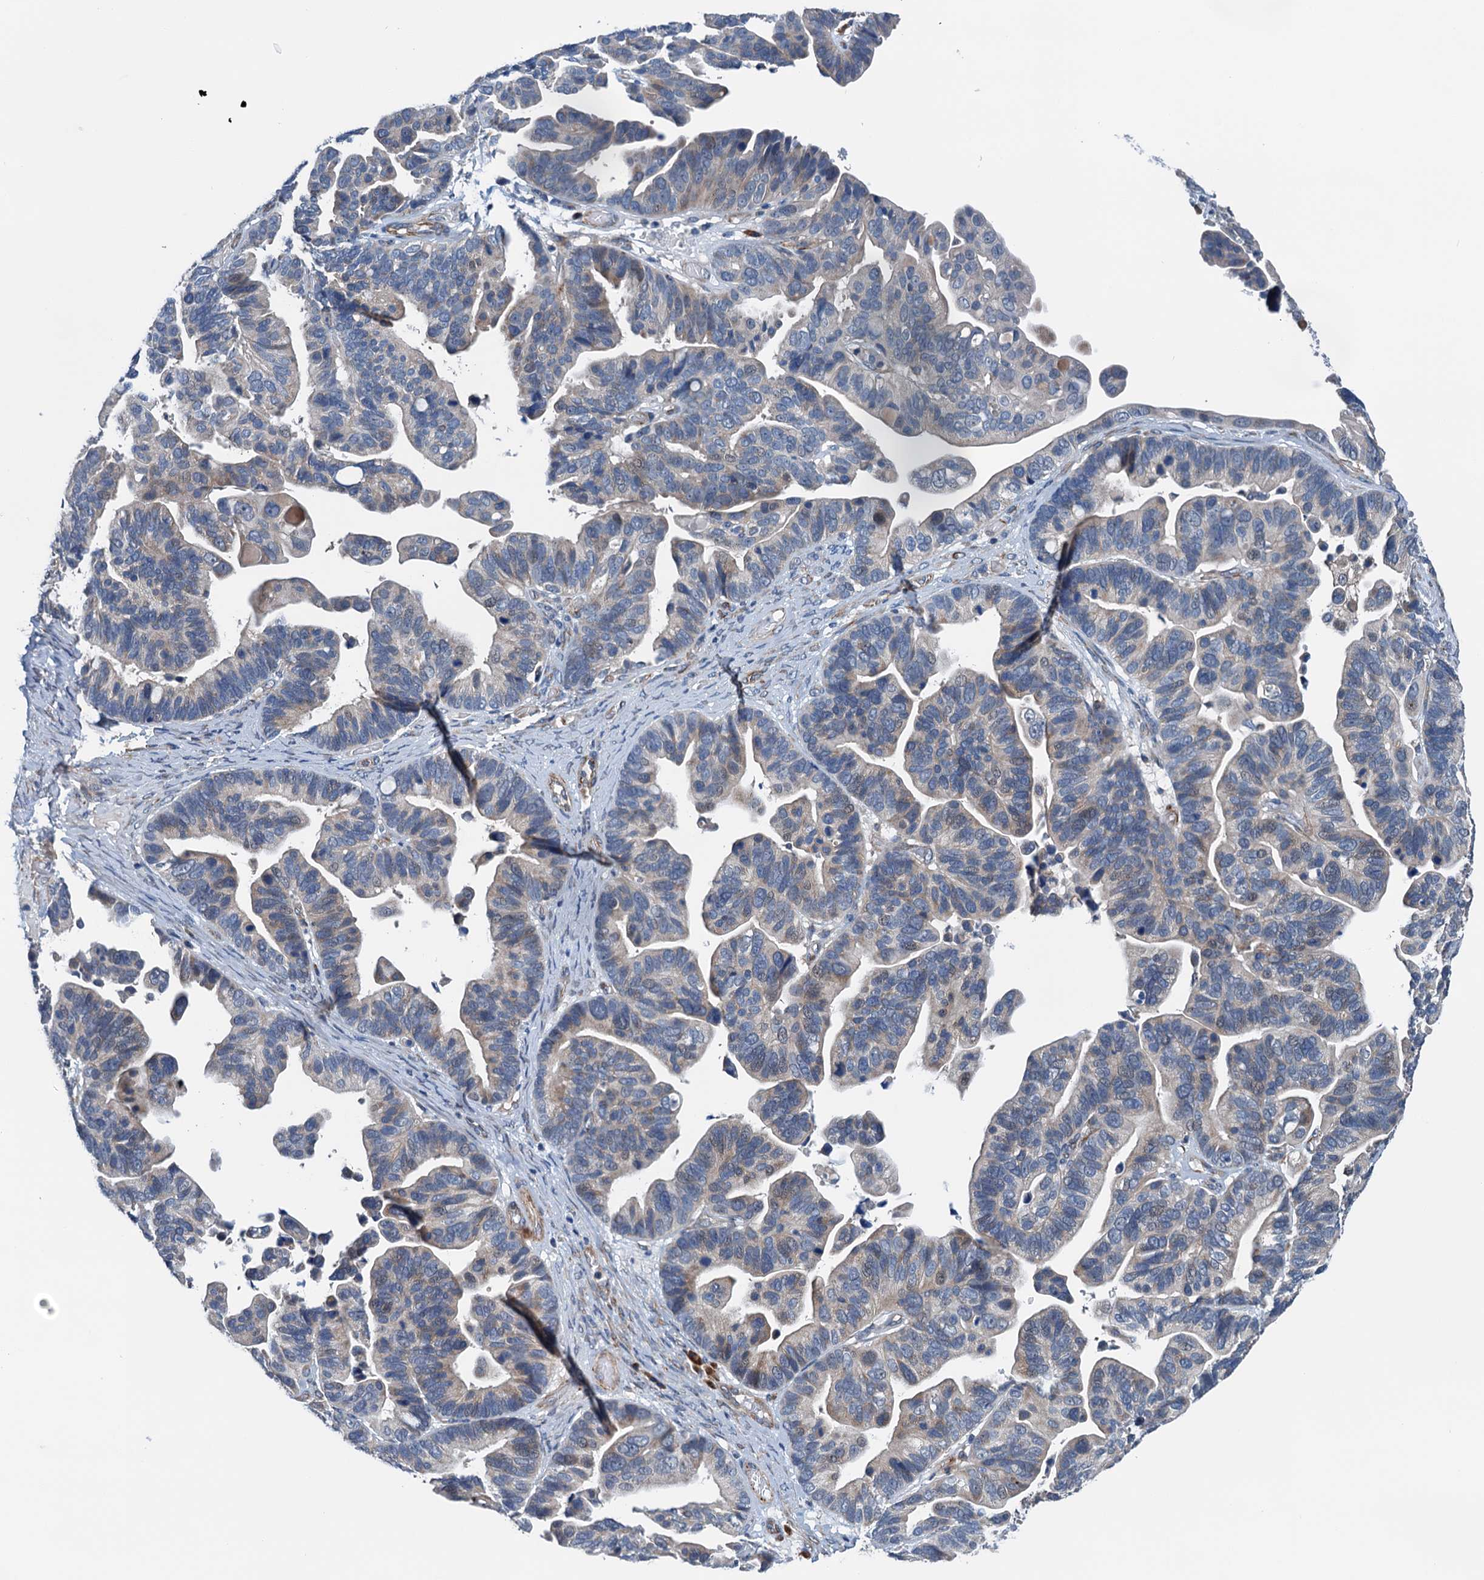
{"staining": {"intensity": "weak", "quantity": "<25%", "location": "cytoplasmic/membranous"}, "tissue": "ovarian cancer", "cell_type": "Tumor cells", "image_type": "cancer", "snomed": [{"axis": "morphology", "description": "Cystadenocarcinoma, serous, NOS"}, {"axis": "topography", "description": "Ovary"}], "caption": "Histopathology image shows no significant protein positivity in tumor cells of ovarian cancer.", "gene": "ELAC1", "patient": {"sex": "female", "age": 56}}